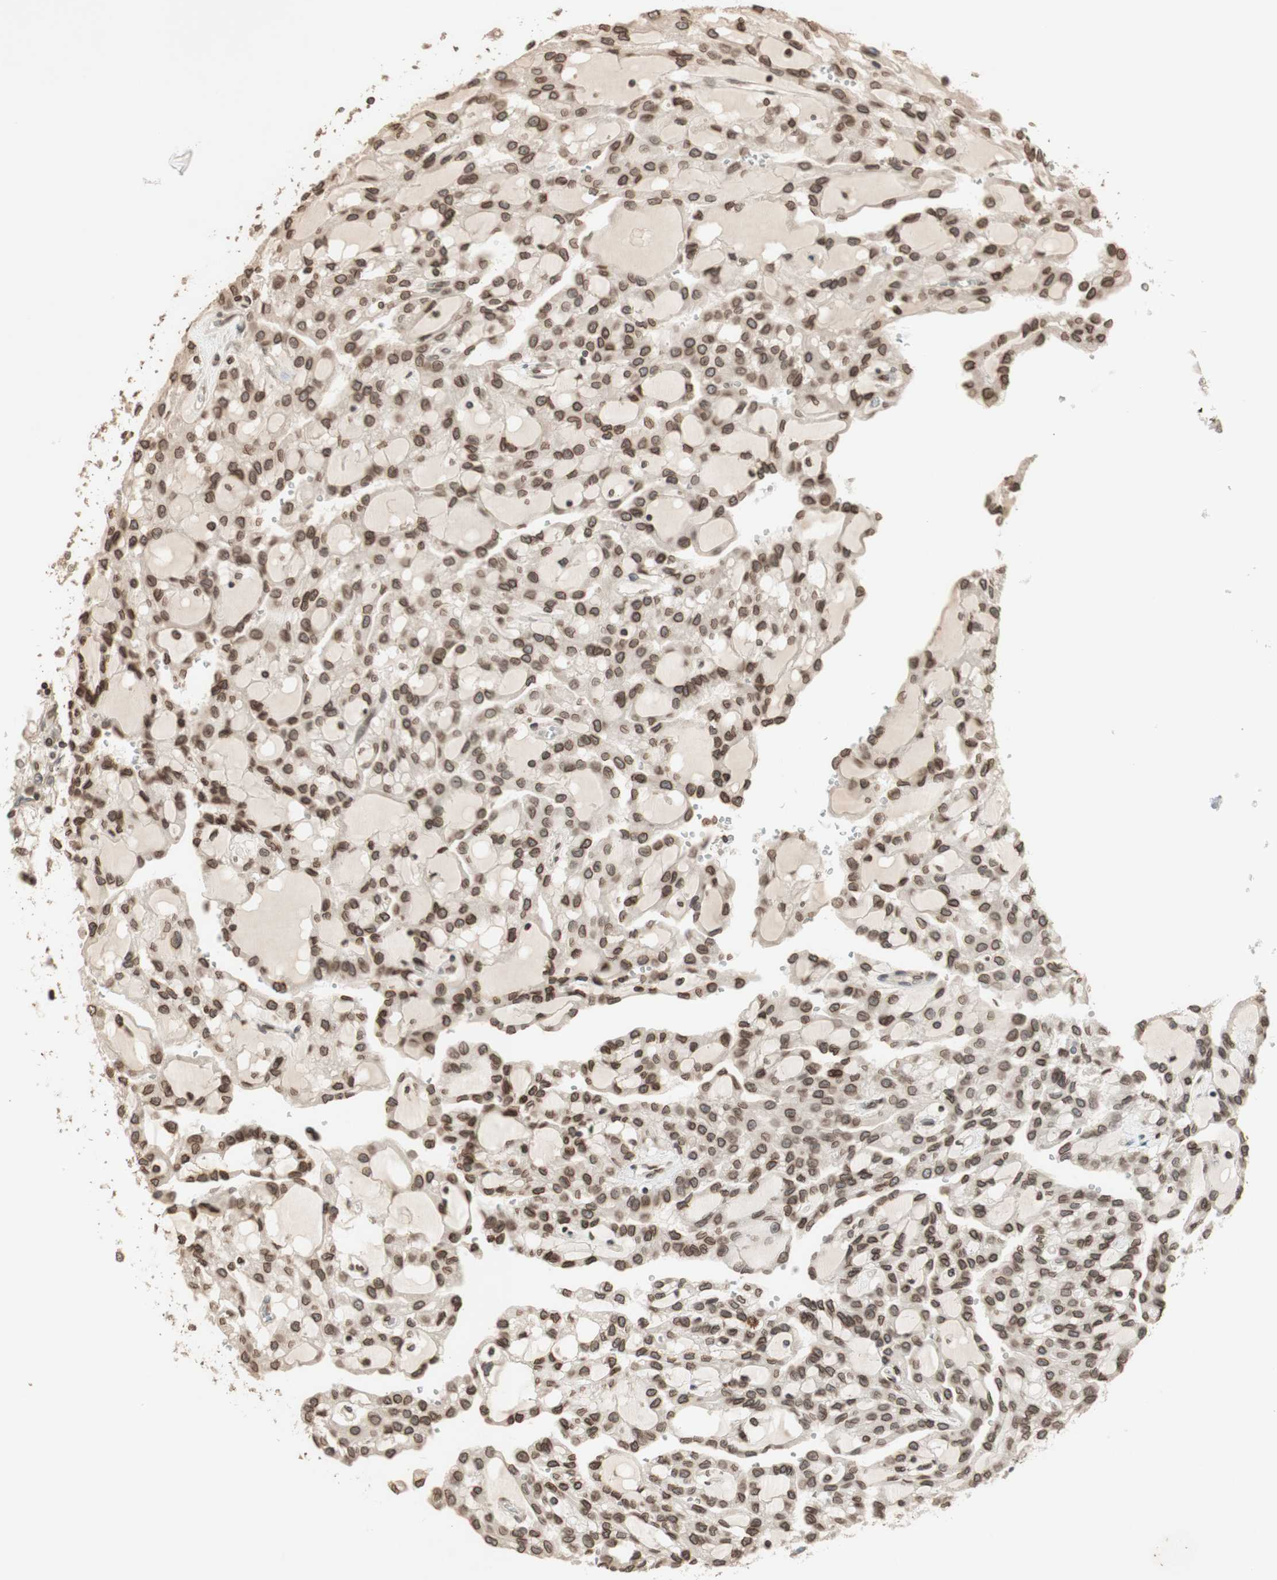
{"staining": {"intensity": "moderate", "quantity": ">75%", "location": "nuclear"}, "tissue": "renal cancer", "cell_type": "Tumor cells", "image_type": "cancer", "snomed": [{"axis": "morphology", "description": "Adenocarcinoma, NOS"}, {"axis": "topography", "description": "Kidney"}], "caption": "Brown immunohistochemical staining in human renal cancer displays moderate nuclear staining in approximately >75% of tumor cells. (IHC, brightfield microscopy, high magnification).", "gene": "TMPO", "patient": {"sex": "male", "age": 63}}